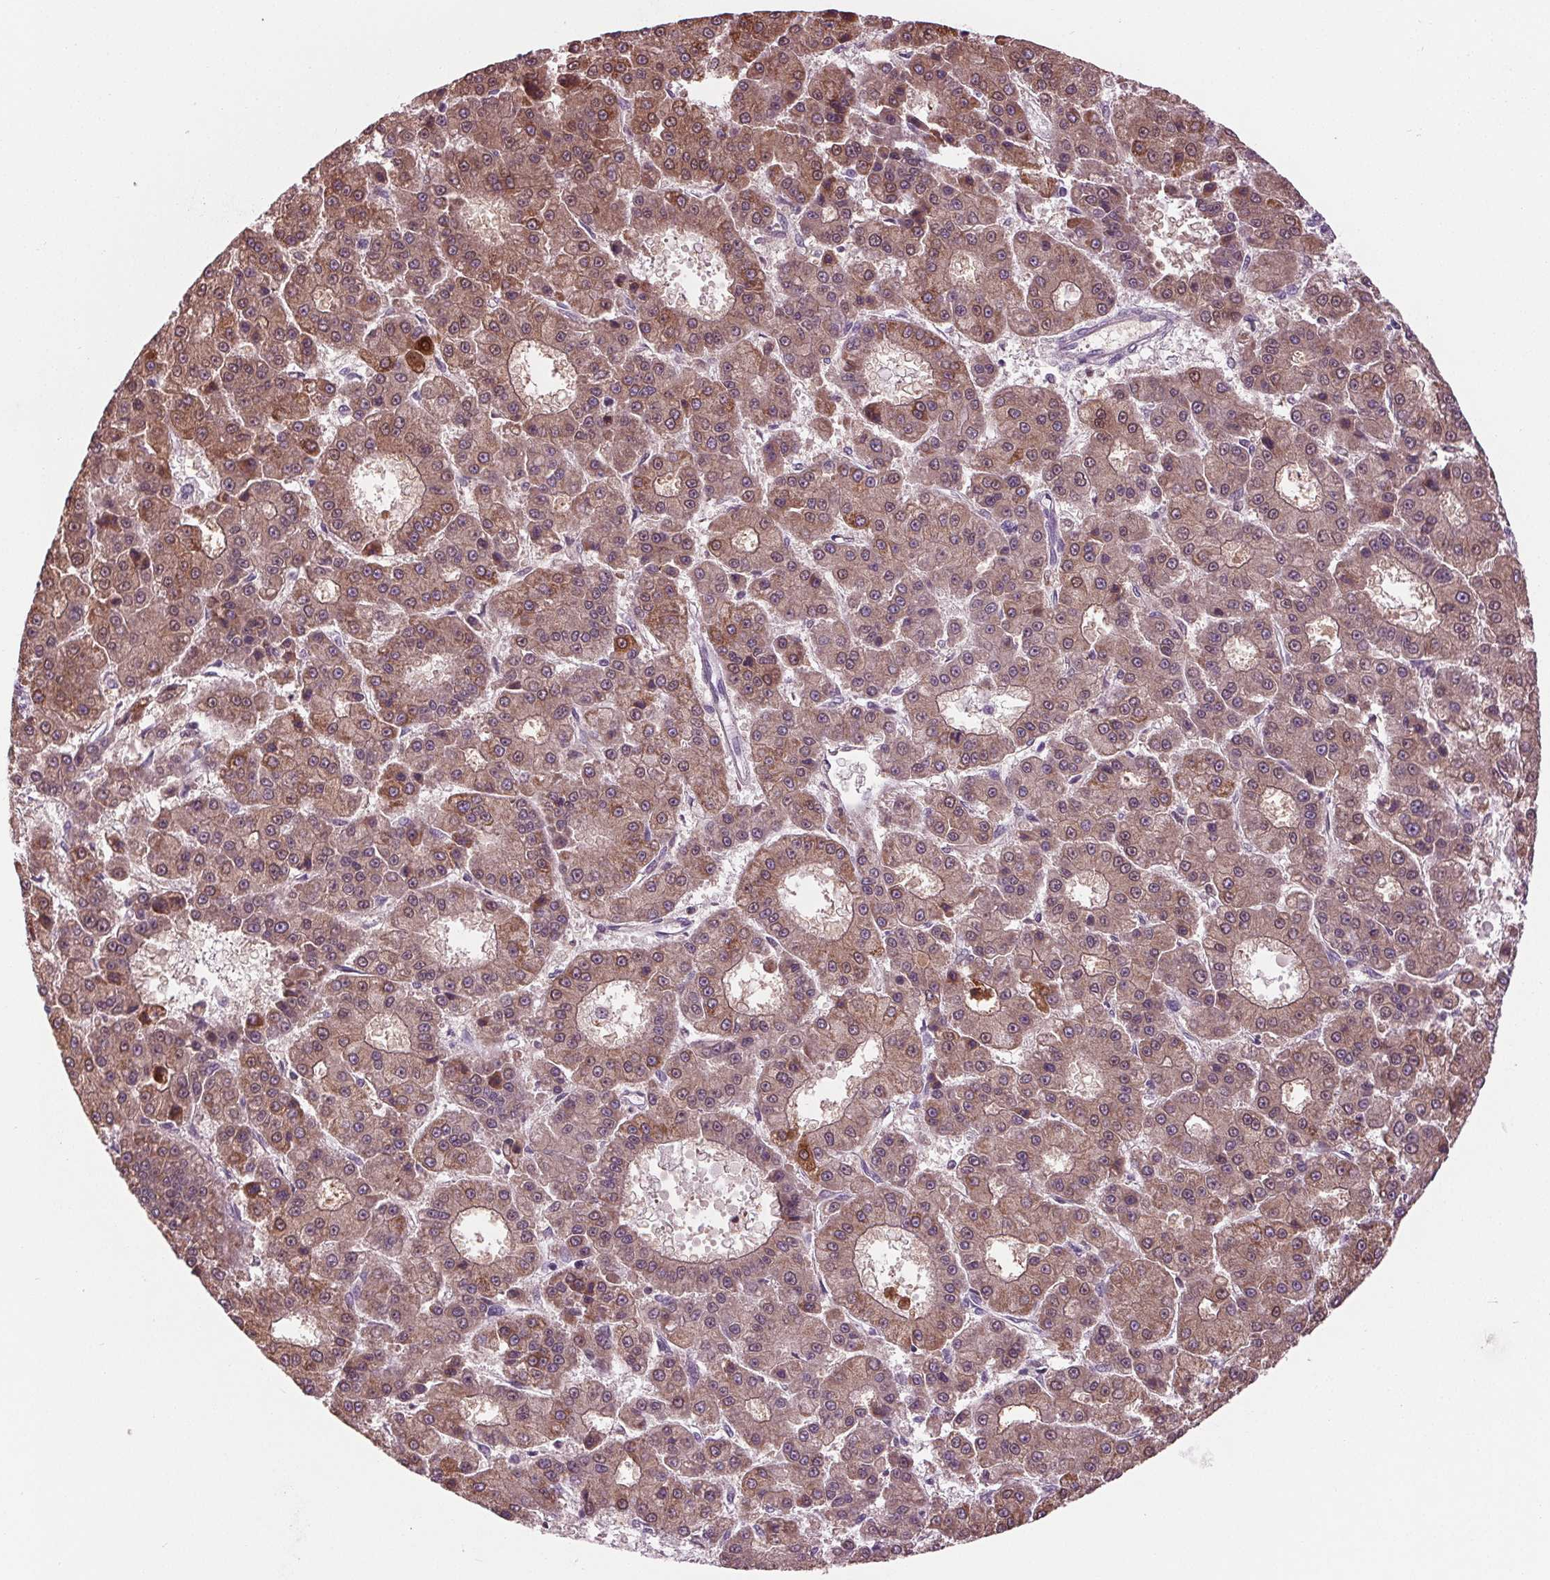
{"staining": {"intensity": "moderate", "quantity": ">75%", "location": "cytoplasmic/membranous"}, "tissue": "liver cancer", "cell_type": "Tumor cells", "image_type": "cancer", "snomed": [{"axis": "morphology", "description": "Carcinoma, Hepatocellular, NOS"}, {"axis": "topography", "description": "Liver"}], "caption": "Immunohistochemistry (DAB) staining of human liver cancer (hepatocellular carcinoma) exhibits moderate cytoplasmic/membranous protein expression in approximately >75% of tumor cells.", "gene": "CYP3A43", "patient": {"sex": "male", "age": 70}}